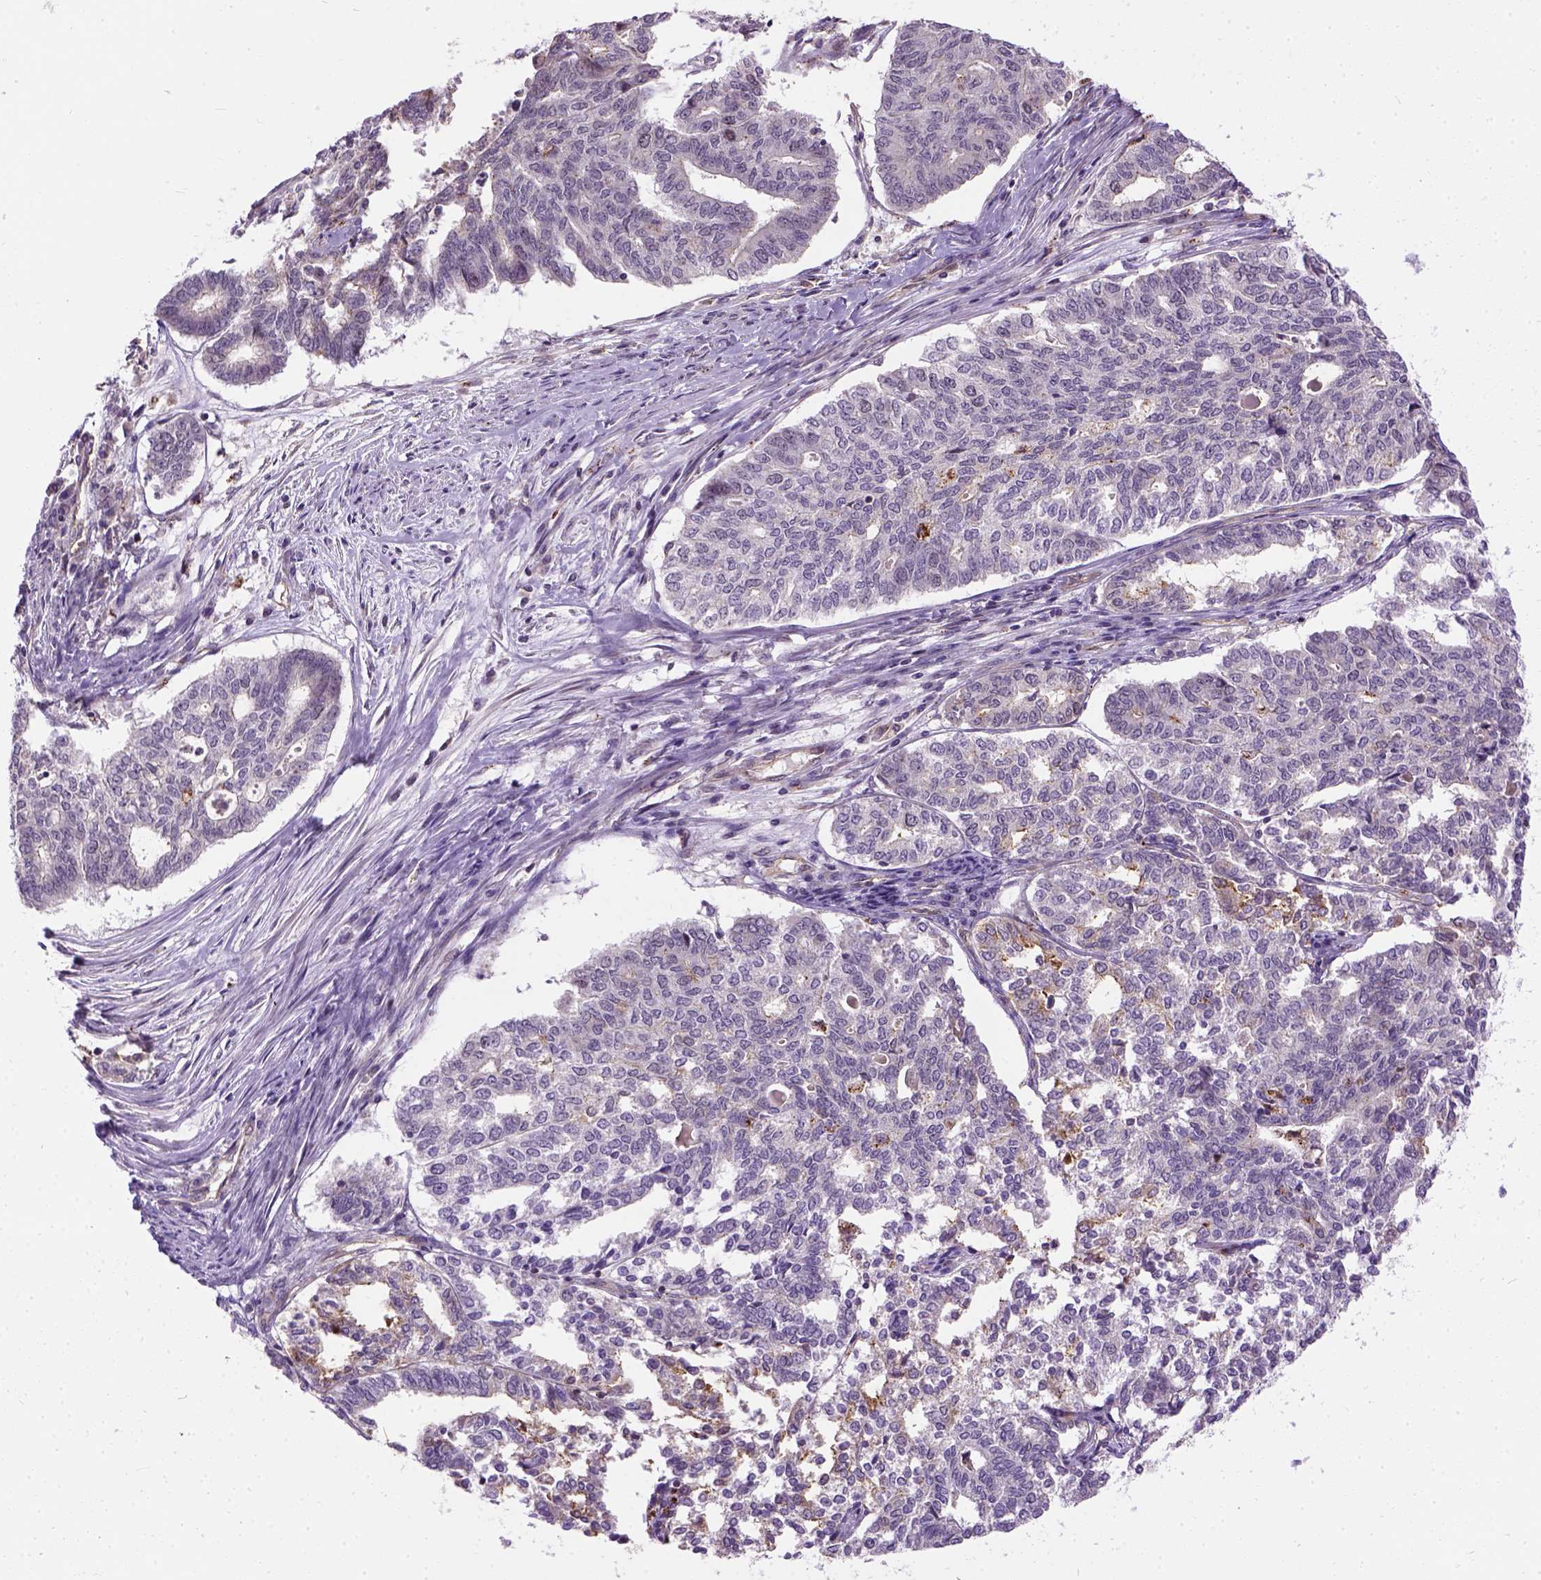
{"staining": {"intensity": "negative", "quantity": "none", "location": "none"}, "tissue": "endometrial cancer", "cell_type": "Tumor cells", "image_type": "cancer", "snomed": [{"axis": "morphology", "description": "Adenocarcinoma, NOS"}, {"axis": "topography", "description": "Endometrium"}], "caption": "Immunohistochemistry (IHC) histopathology image of neoplastic tissue: human endometrial adenocarcinoma stained with DAB (3,3'-diaminobenzidine) exhibits no significant protein positivity in tumor cells.", "gene": "KAZN", "patient": {"sex": "female", "age": 79}}